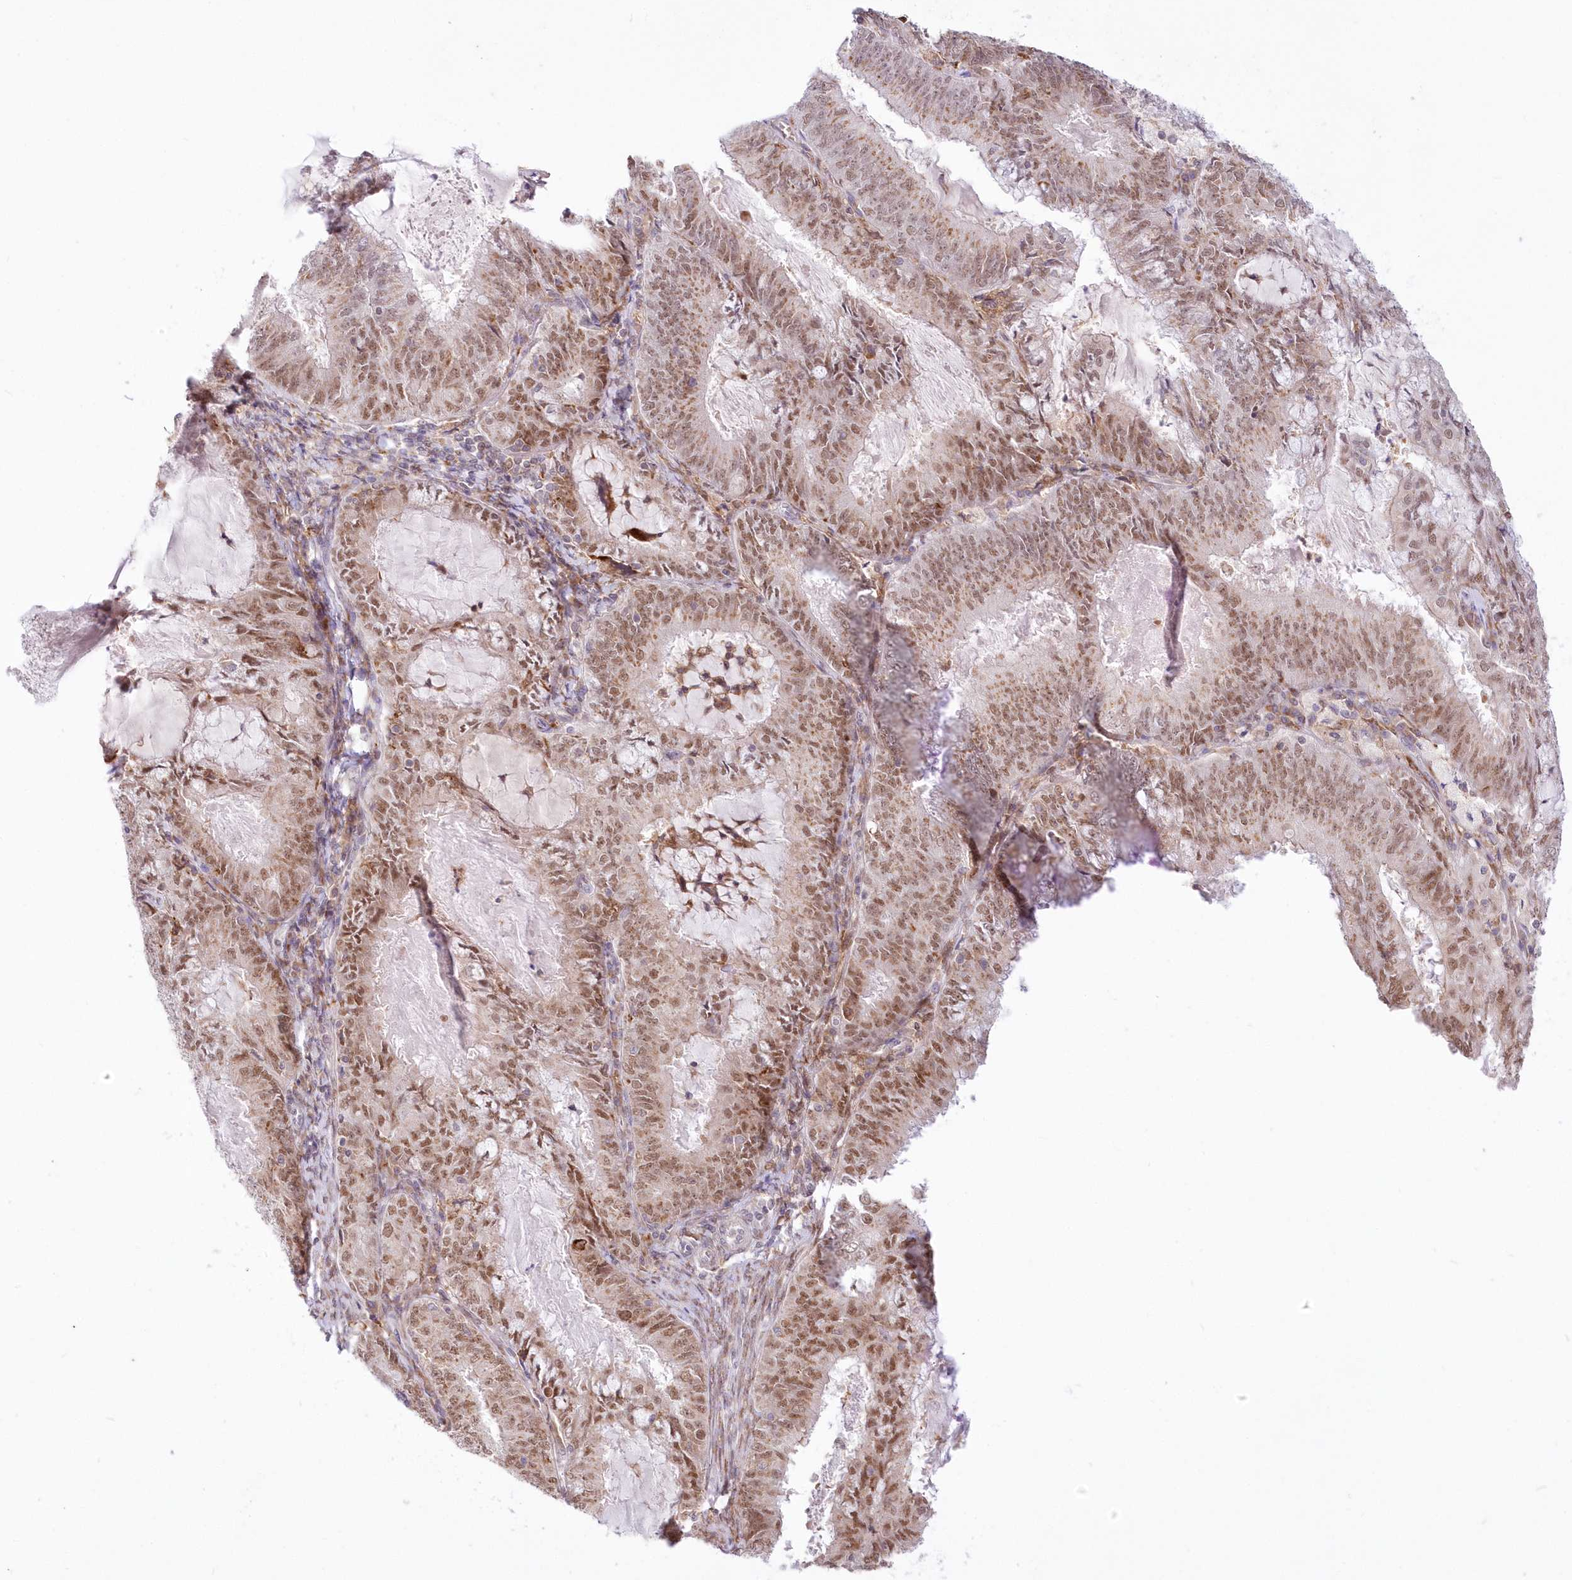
{"staining": {"intensity": "moderate", "quantity": ">75%", "location": "nuclear"}, "tissue": "endometrial cancer", "cell_type": "Tumor cells", "image_type": "cancer", "snomed": [{"axis": "morphology", "description": "Adenocarcinoma, NOS"}, {"axis": "topography", "description": "Endometrium"}], "caption": "Protein expression analysis of adenocarcinoma (endometrial) exhibits moderate nuclear positivity in approximately >75% of tumor cells.", "gene": "LDB1", "patient": {"sex": "female", "age": 57}}